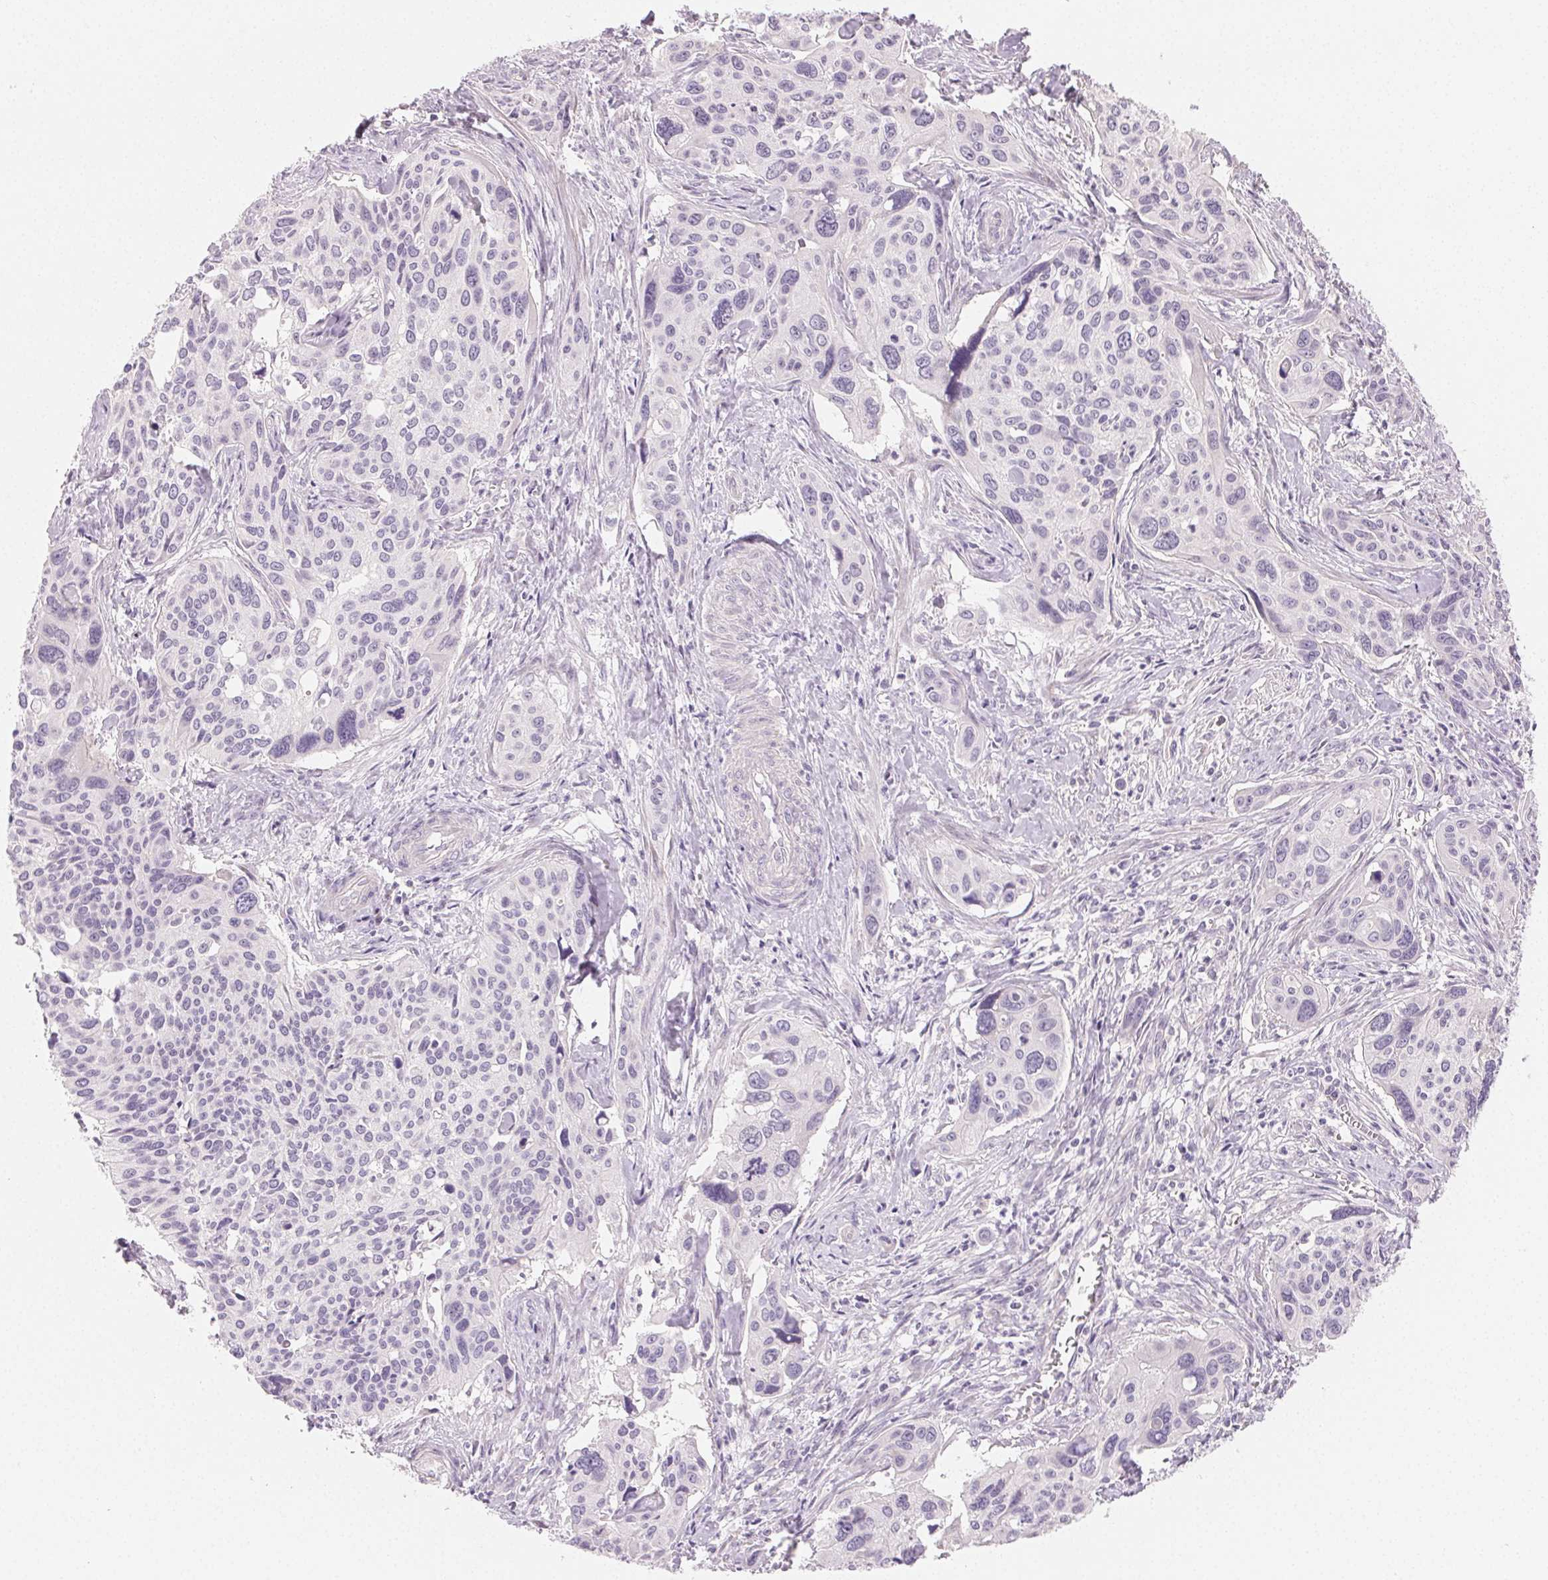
{"staining": {"intensity": "negative", "quantity": "none", "location": "none"}, "tissue": "cervical cancer", "cell_type": "Tumor cells", "image_type": "cancer", "snomed": [{"axis": "morphology", "description": "Squamous cell carcinoma, NOS"}, {"axis": "topography", "description": "Cervix"}], "caption": "High magnification brightfield microscopy of cervical cancer stained with DAB (3,3'-diaminobenzidine) (brown) and counterstained with hematoxylin (blue): tumor cells show no significant positivity. (DAB (3,3'-diaminobenzidine) IHC with hematoxylin counter stain).", "gene": "MYBL1", "patient": {"sex": "female", "age": 31}}